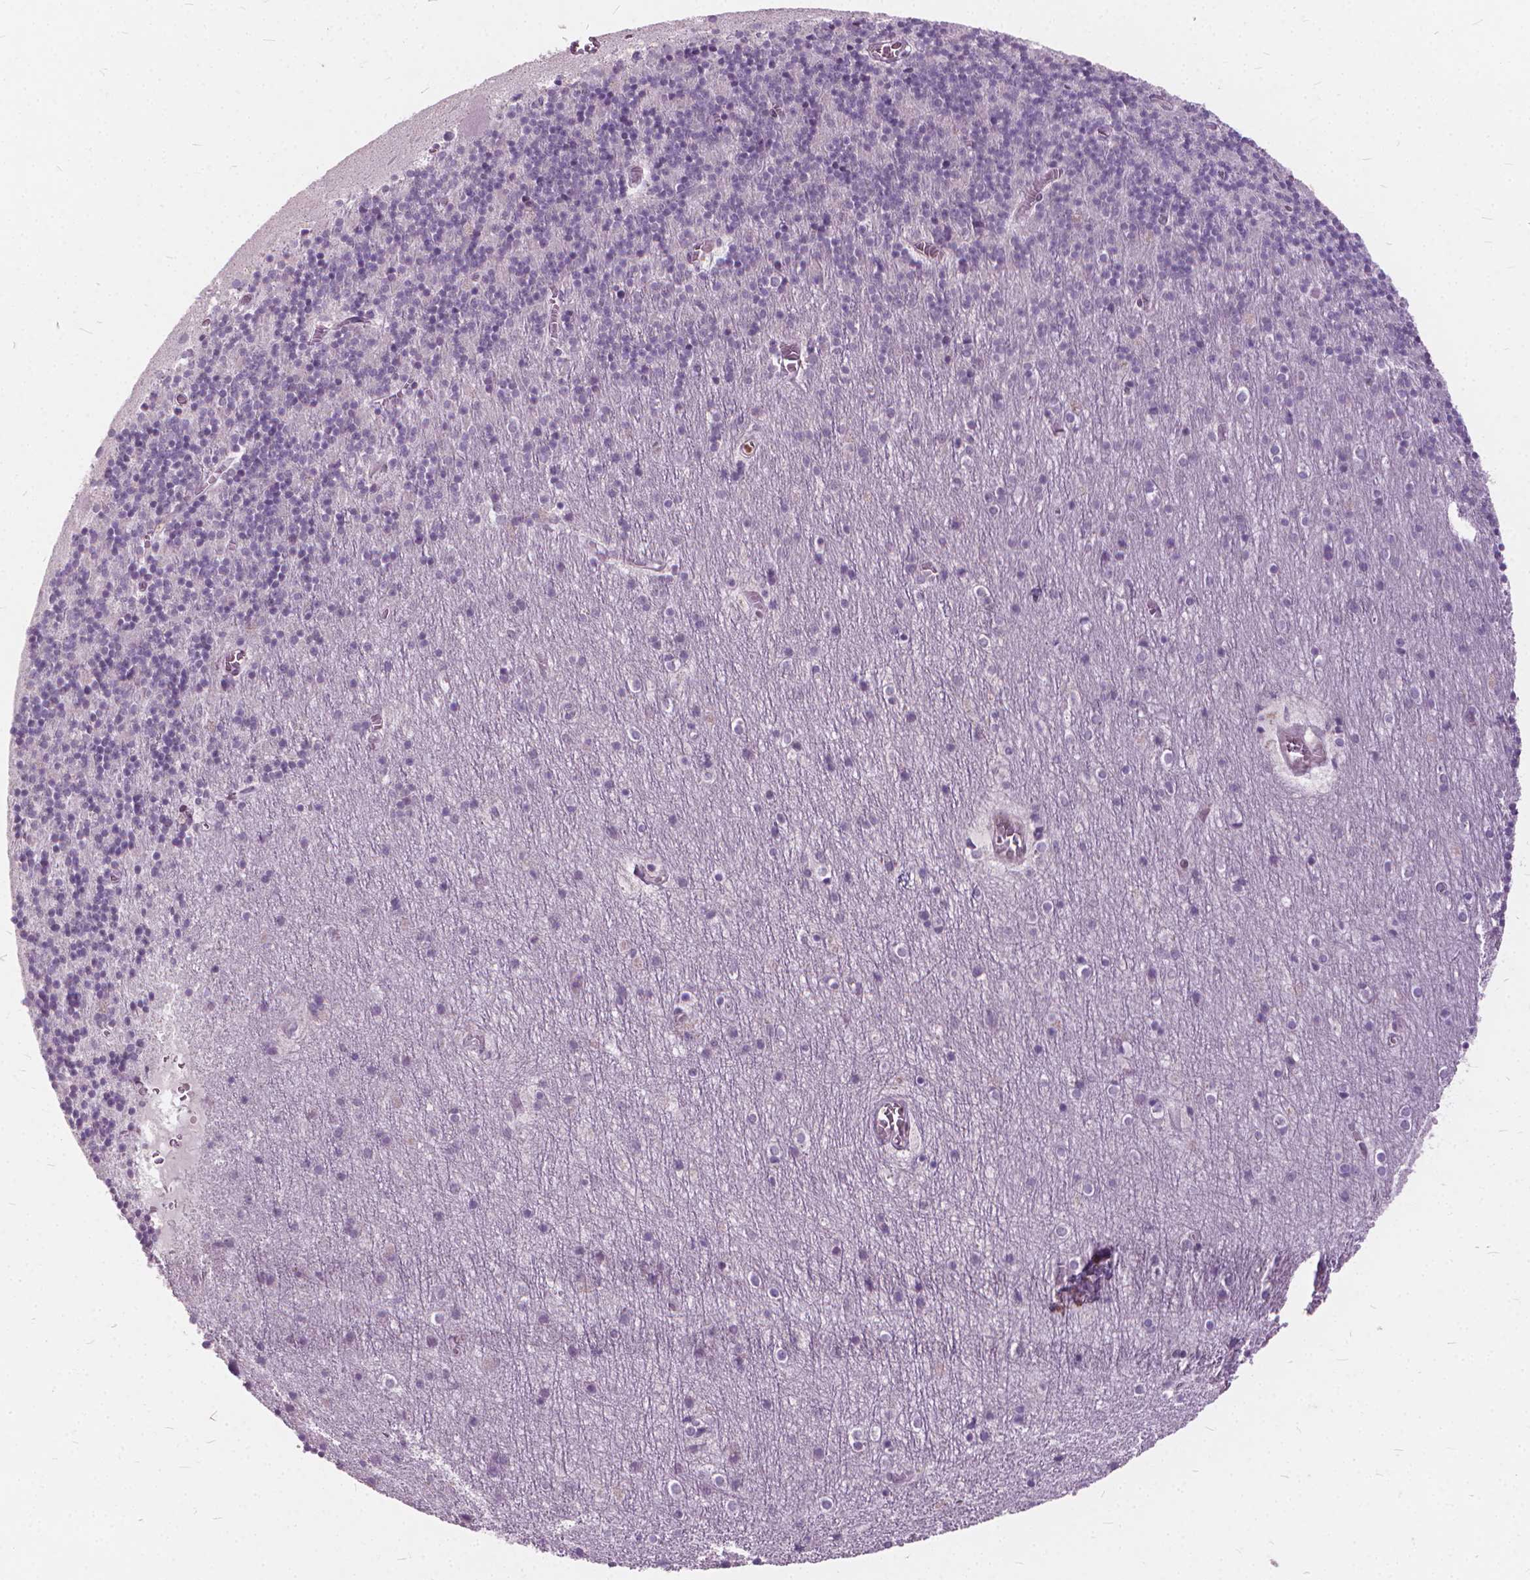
{"staining": {"intensity": "negative", "quantity": "none", "location": "none"}, "tissue": "cerebellum", "cell_type": "Cells in granular layer", "image_type": "normal", "snomed": [{"axis": "morphology", "description": "Normal tissue, NOS"}, {"axis": "topography", "description": "Cerebellum"}], "caption": "DAB (3,3'-diaminobenzidine) immunohistochemical staining of benign human cerebellum demonstrates no significant positivity in cells in granular layer. The staining is performed using DAB (3,3'-diaminobenzidine) brown chromogen with nuclei counter-stained in using hematoxylin.", "gene": "STAT5B", "patient": {"sex": "male", "age": 70}}